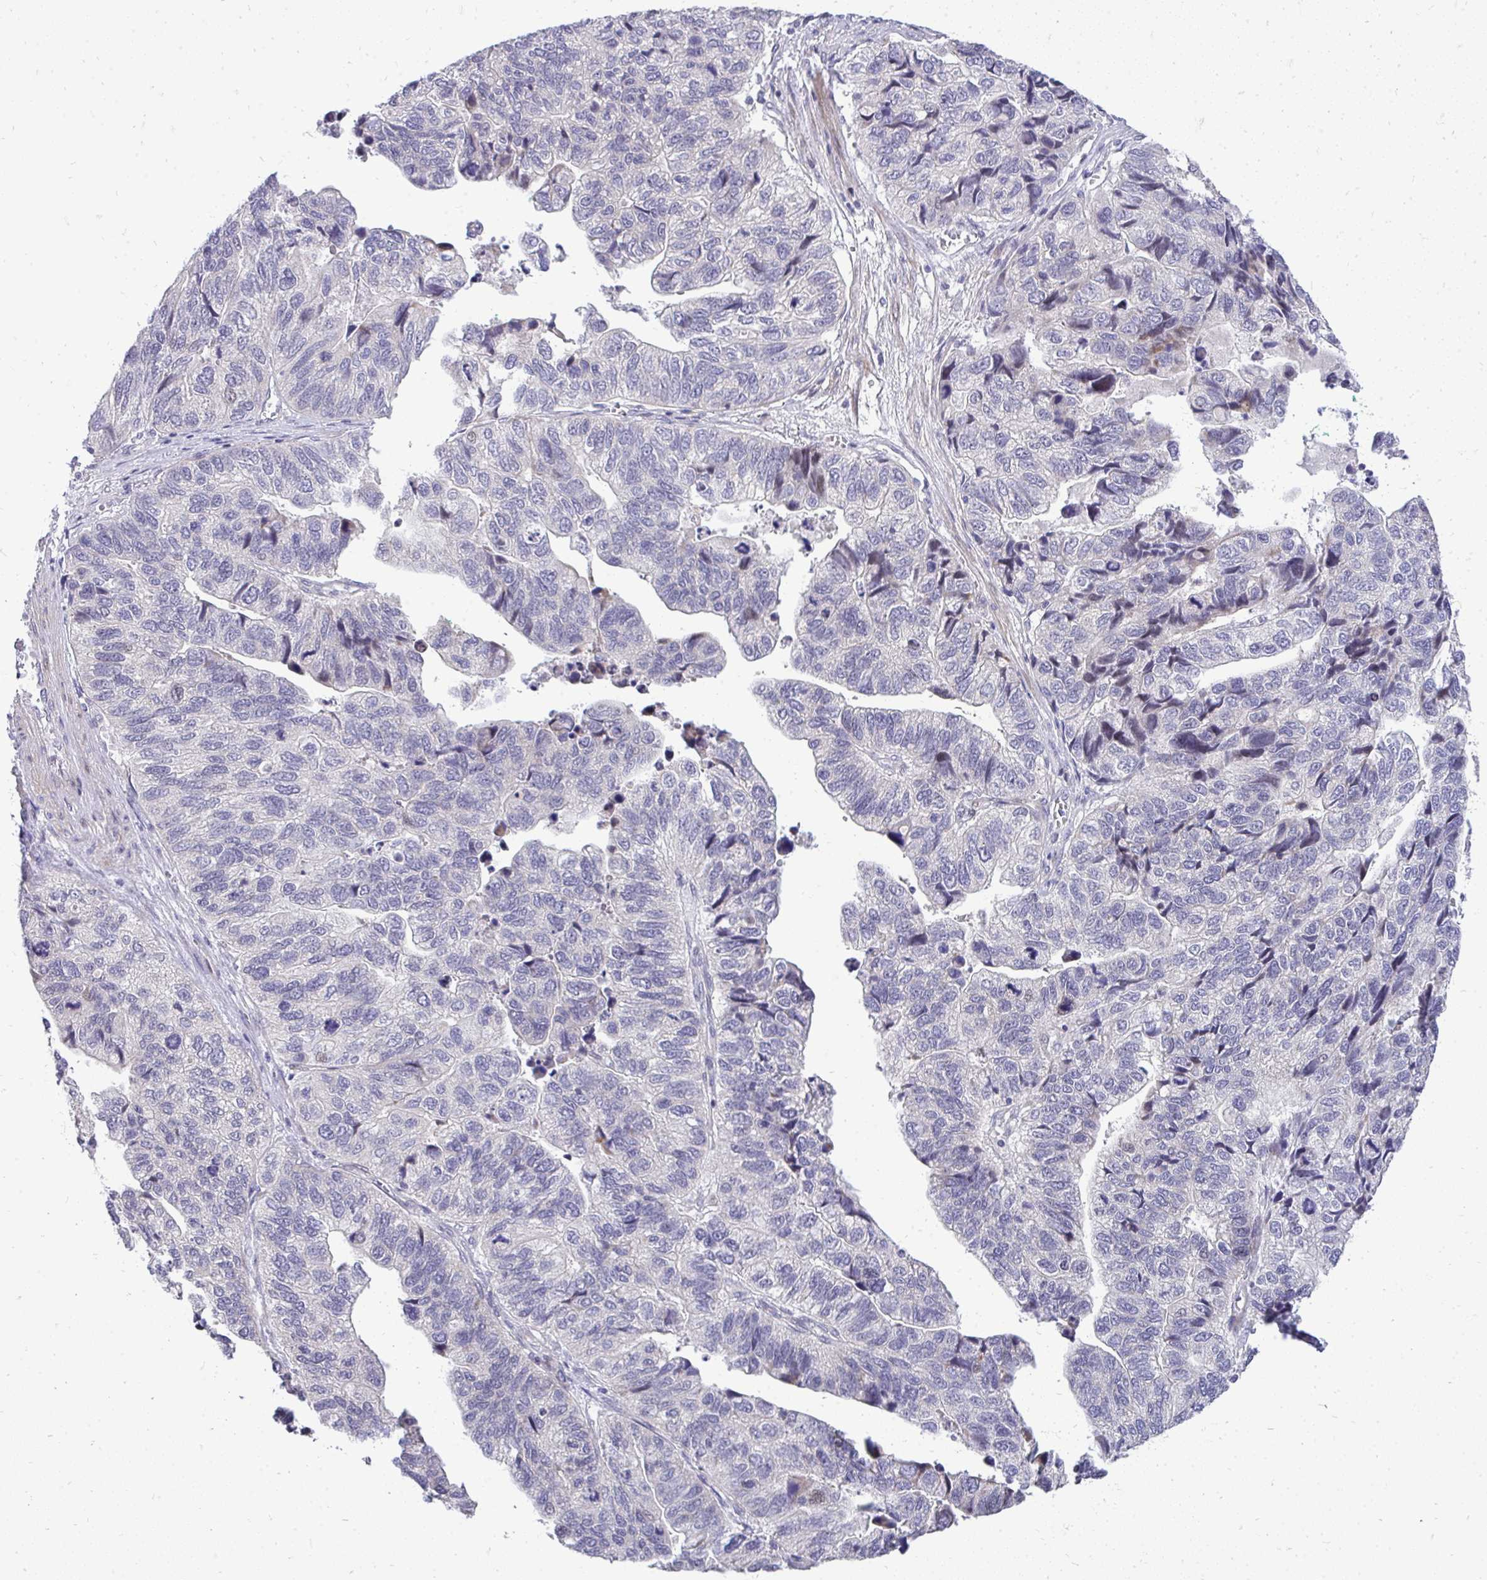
{"staining": {"intensity": "negative", "quantity": "none", "location": "none"}, "tissue": "stomach cancer", "cell_type": "Tumor cells", "image_type": "cancer", "snomed": [{"axis": "morphology", "description": "Adenocarcinoma, NOS"}, {"axis": "topography", "description": "Stomach, upper"}], "caption": "This is a histopathology image of immunohistochemistry staining of stomach cancer (adenocarcinoma), which shows no positivity in tumor cells.", "gene": "OR8D1", "patient": {"sex": "female", "age": 67}}